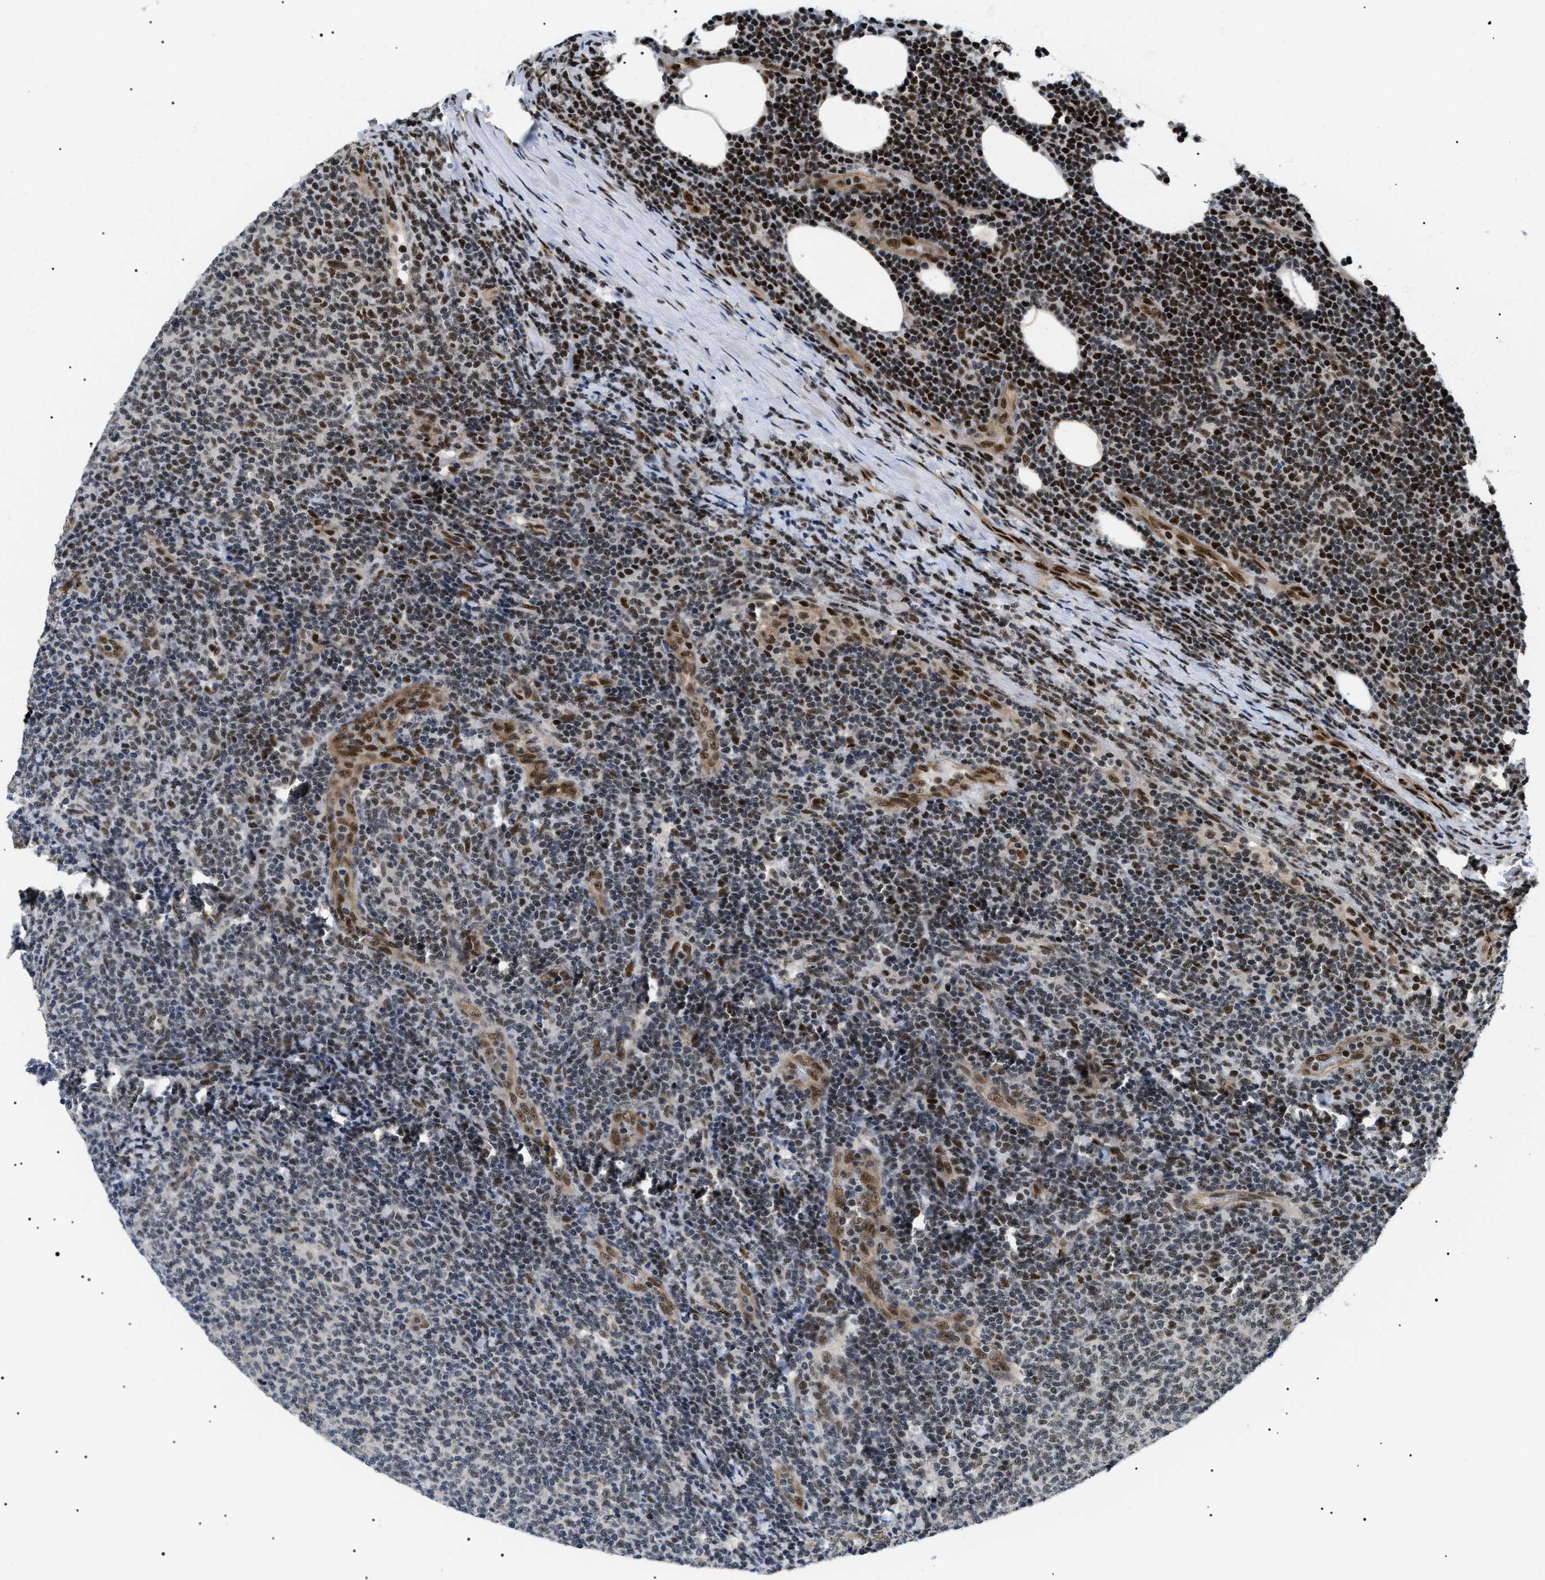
{"staining": {"intensity": "strong", "quantity": "25%-75%", "location": "nuclear"}, "tissue": "lymphoma", "cell_type": "Tumor cells", "image_type": "cancer", "snomed": [{"axis": "morphology", "description": "Malignant lymphoma, non-Hodgkin's type, Low grade"}, {"axis": "topography", "description": "Lymph node"}], "caption": "This is an image of IHC staining of lymphoma, which shows strong positivity in the nuclear of tumor cells.", "gene": "CWC25", "patient": {"sex": "male", "age": 66}}